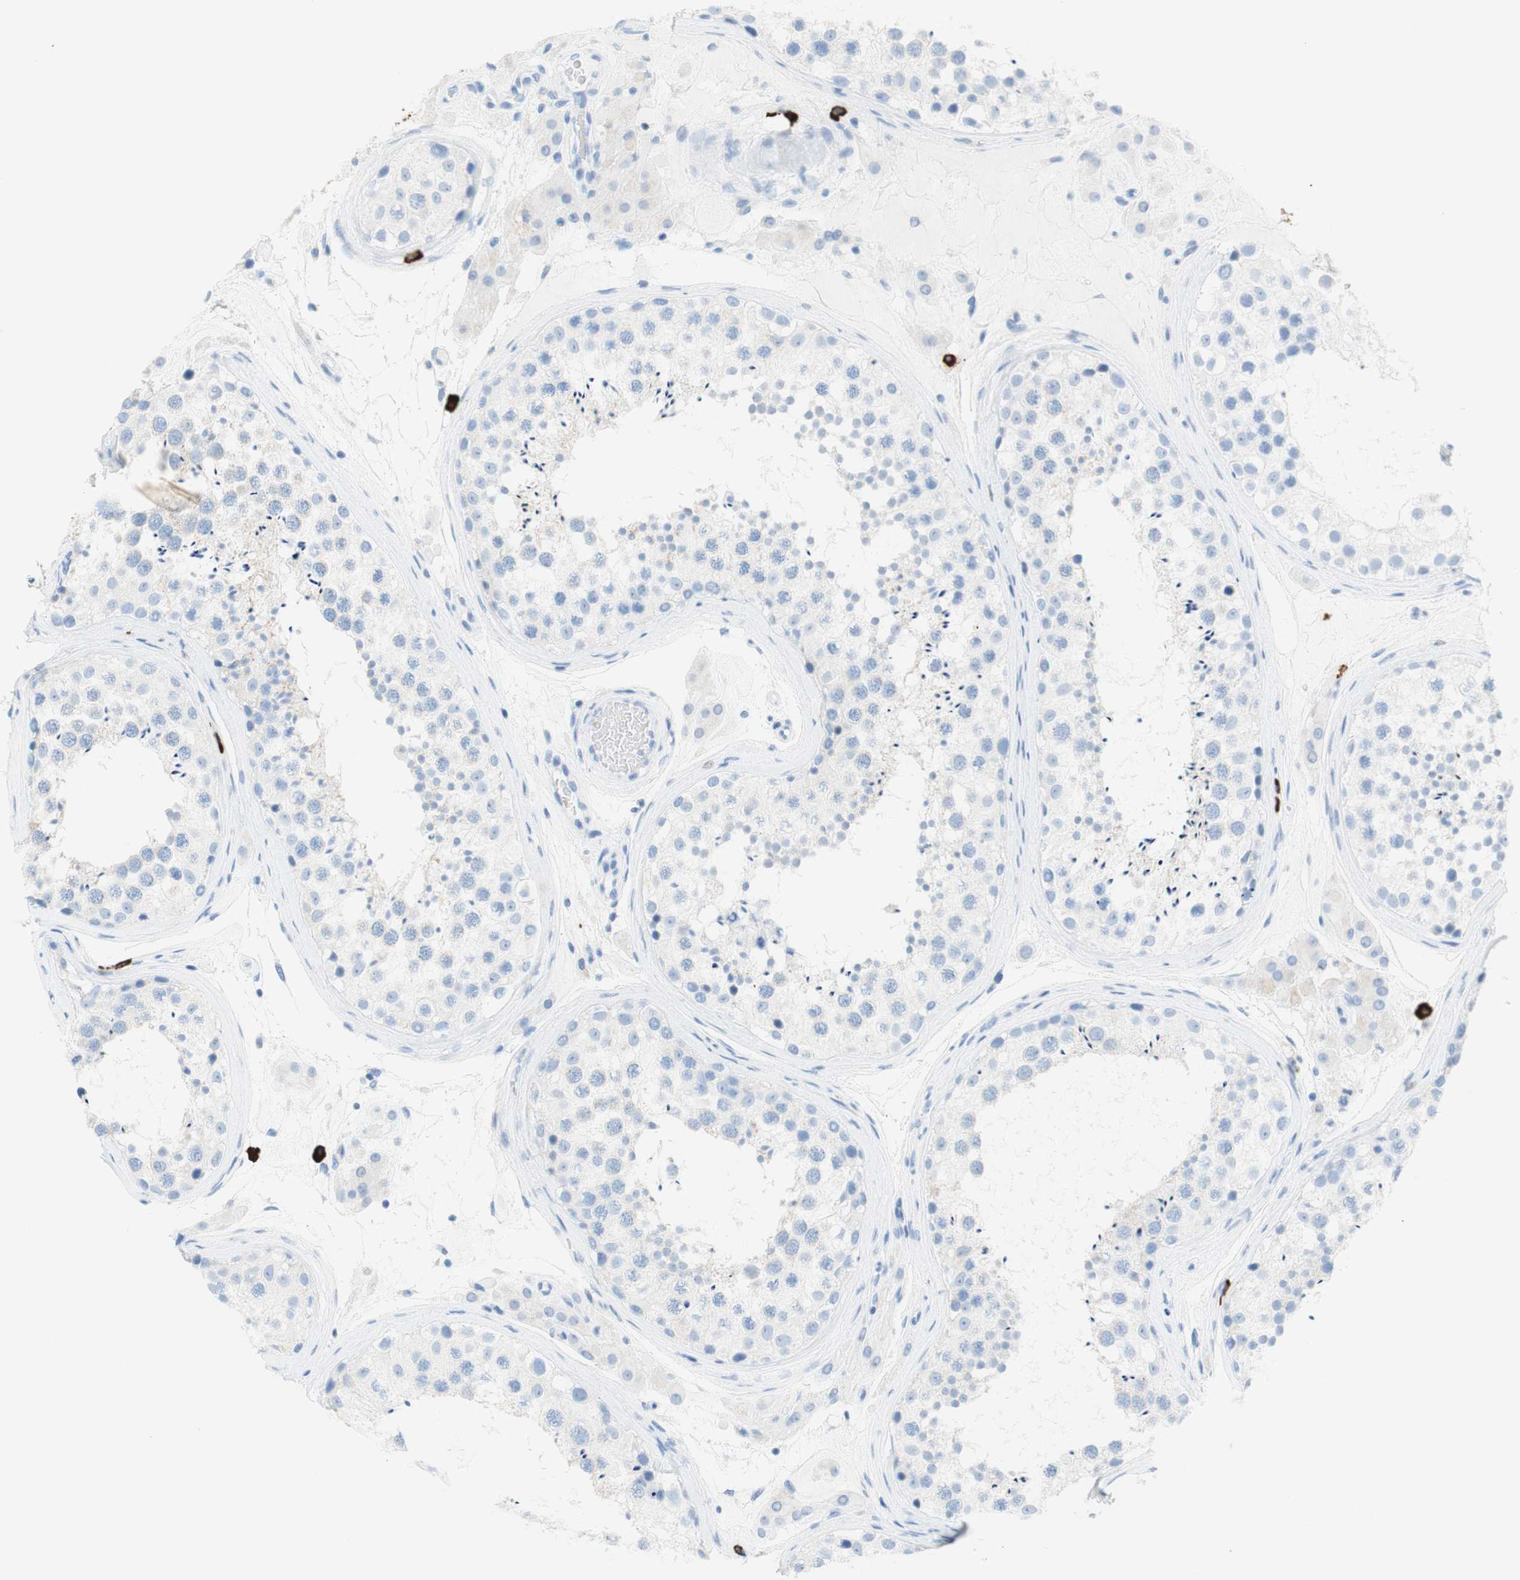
{"staining": {"intensity": "negative", "quantity": "none", "location": "none"}, "tissue": "testis", "cell_type": "Cells in seminiferous ducts", "image_type": "normal", "snomed": [{"axis": "morphology", "description": "Normal tissue, NOS"}, {"axis": "topography", "description": "Testis"}], "caption": "Immunohistochemistry (IHC) of normal human testis displays no expression in cells in seminiferous ducts. Nuclei are stained in blue.", "gene": "CEACAM1", "patient": {"sex": "male", "age": 46}}